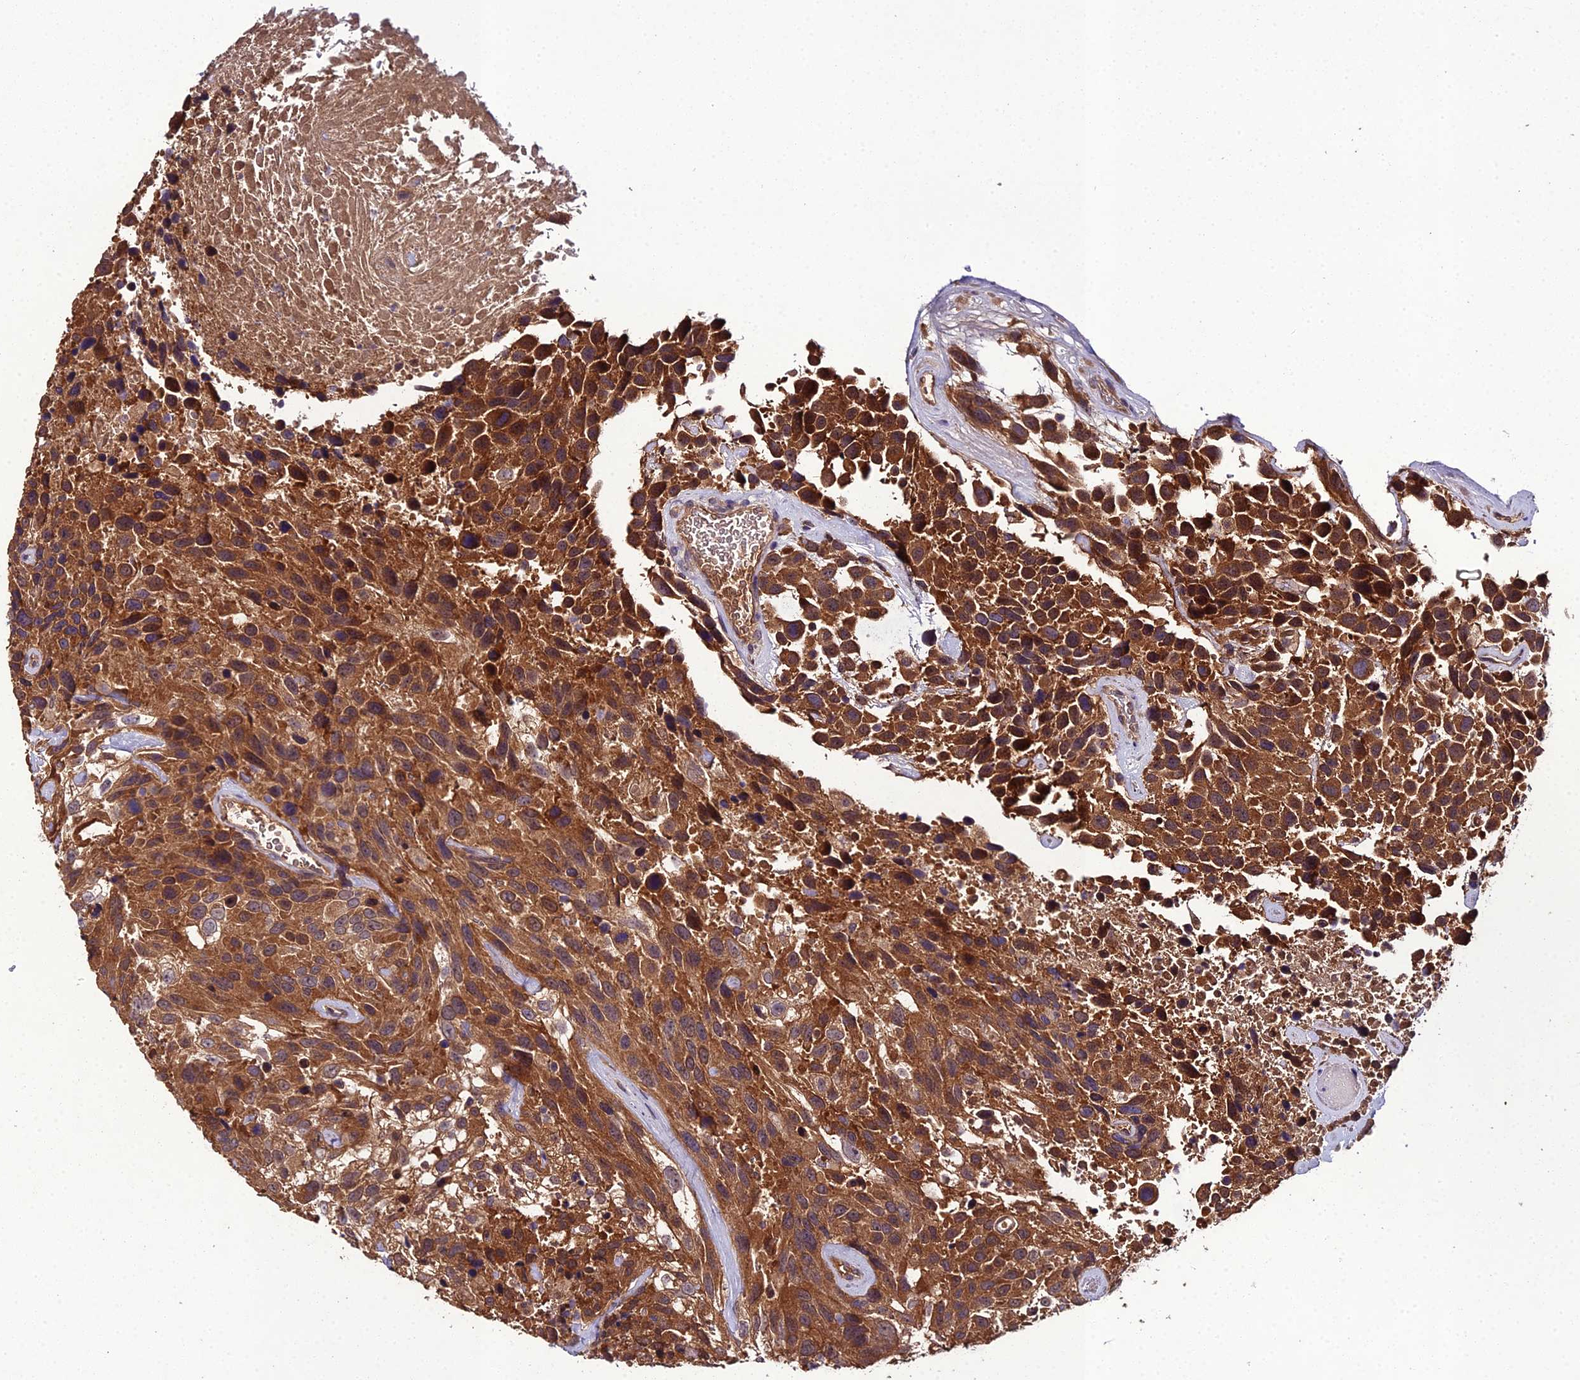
{"staining": {"intensity": "strong", "quantity": ">75%", "location": "cytoplasmic/membranous"}, "tissue": "urothelial cancer", "cell_type": "Tumor cells", "image_type": "cancer", "snomed": [{"axis": "morphology", "description": "Urothelial carcinoma, High grade"}, {"axis": "topography", "description": "Urinary bladder"}], "caption": "A brown stain labels strong cytoplasmic/membranous expression of a protein in urothelial carcinoma (high-grade) tumor cells.", "gene": "TMEM258", "patient": {"sex": "female", "age": 70}}